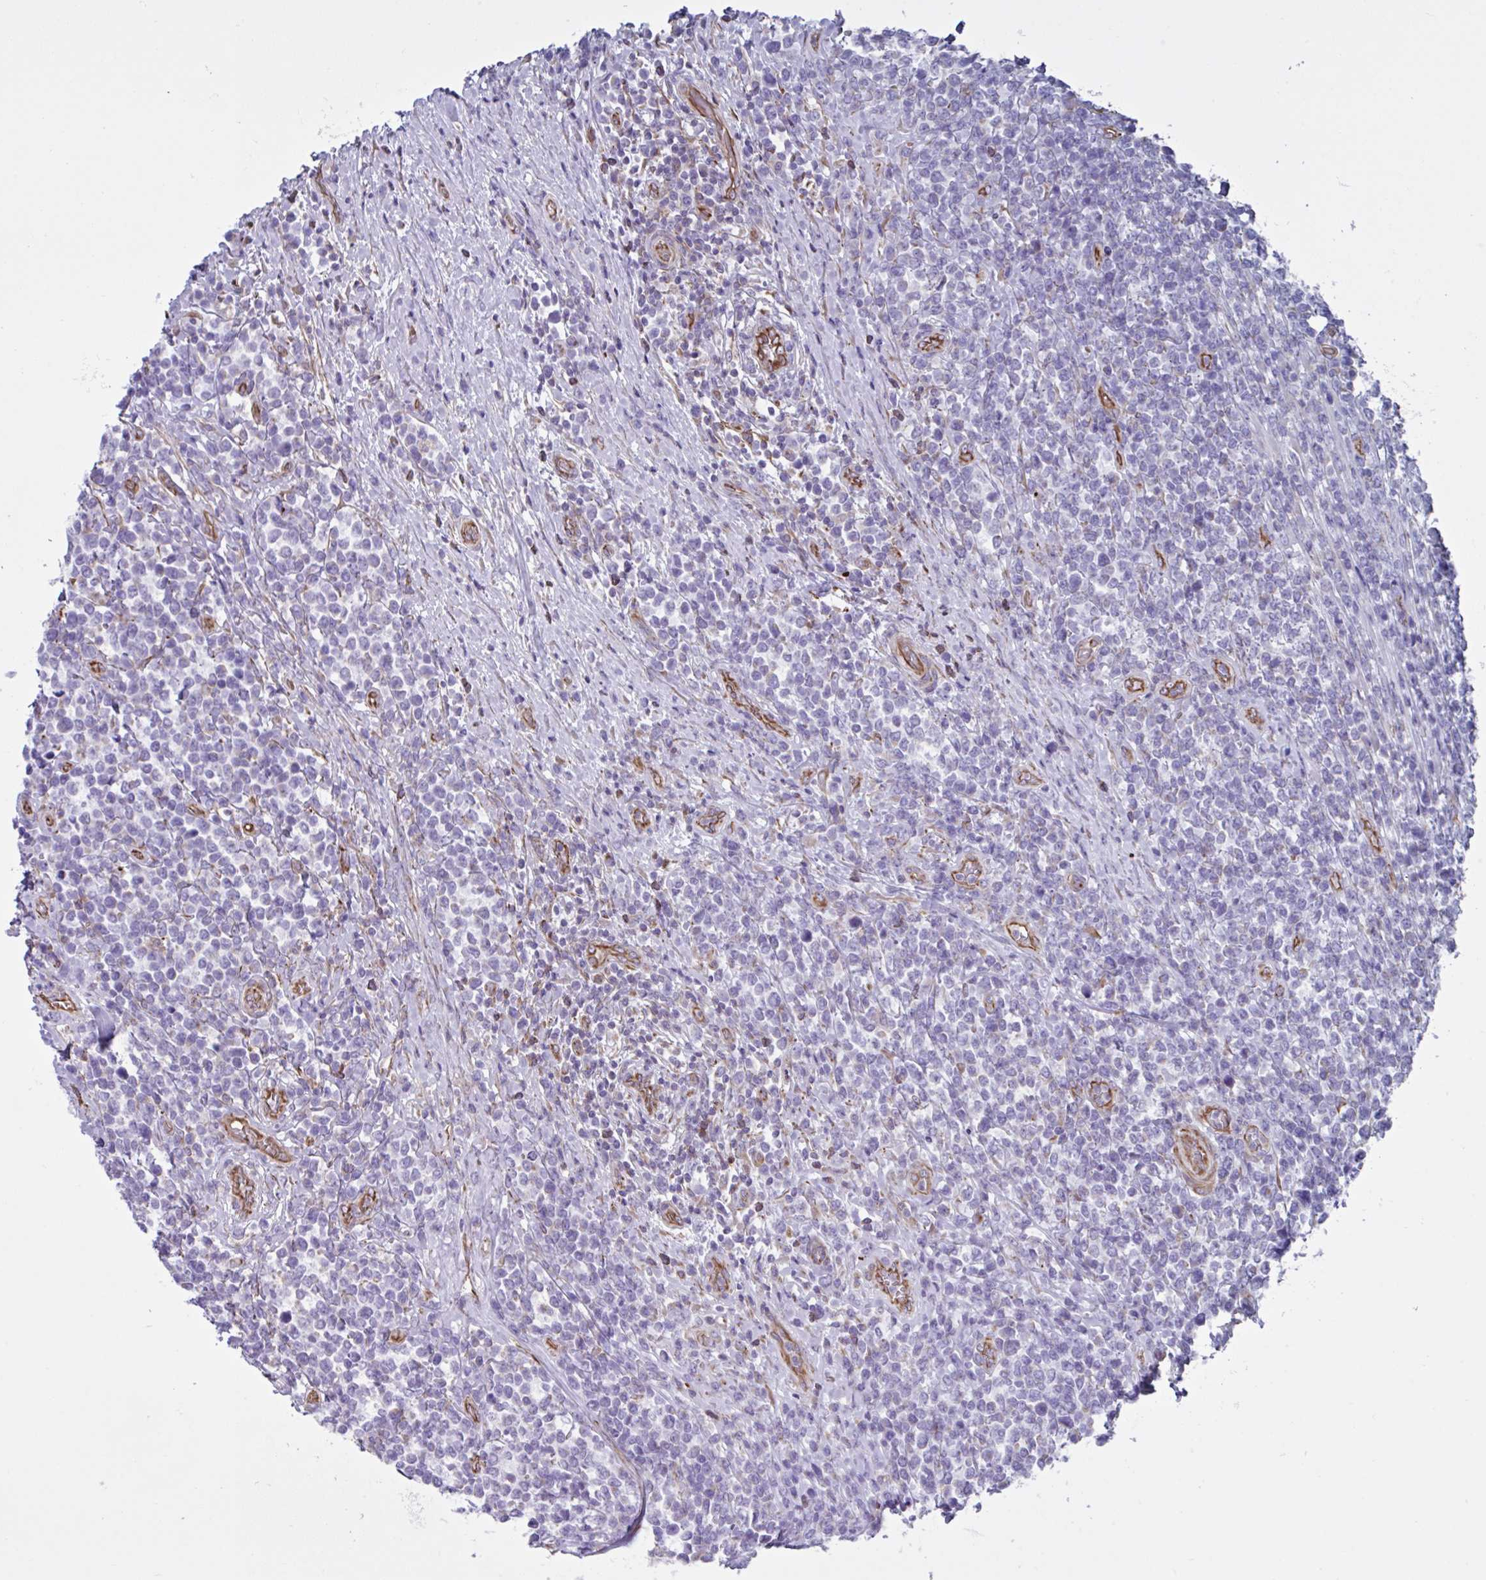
{"staining": {"intensity": "negative", "quantity": "none", "location": "none"}, "tissue": "lymphoma", "cell_type": "Tumor cells", "image_type": "cancer", "snomed": [{"axis": "morphology", "description": "Malignant lymphoma, non-Hodgkin's type, High grade"}, {"axis": "topography", "description": "Soft tissue"}], "caption": "Immunohistochemistry (IHC) photomicrograph of neoplastic tissue: high-grade malignant lymphoma, non-Hodgkin's type stained with DAB (3,3'-diaminobenzidine) shows no significant protein positivity in tumor cells.", "gene": "TMEM86B", "patient": {"sex": "female", "age": 56}}